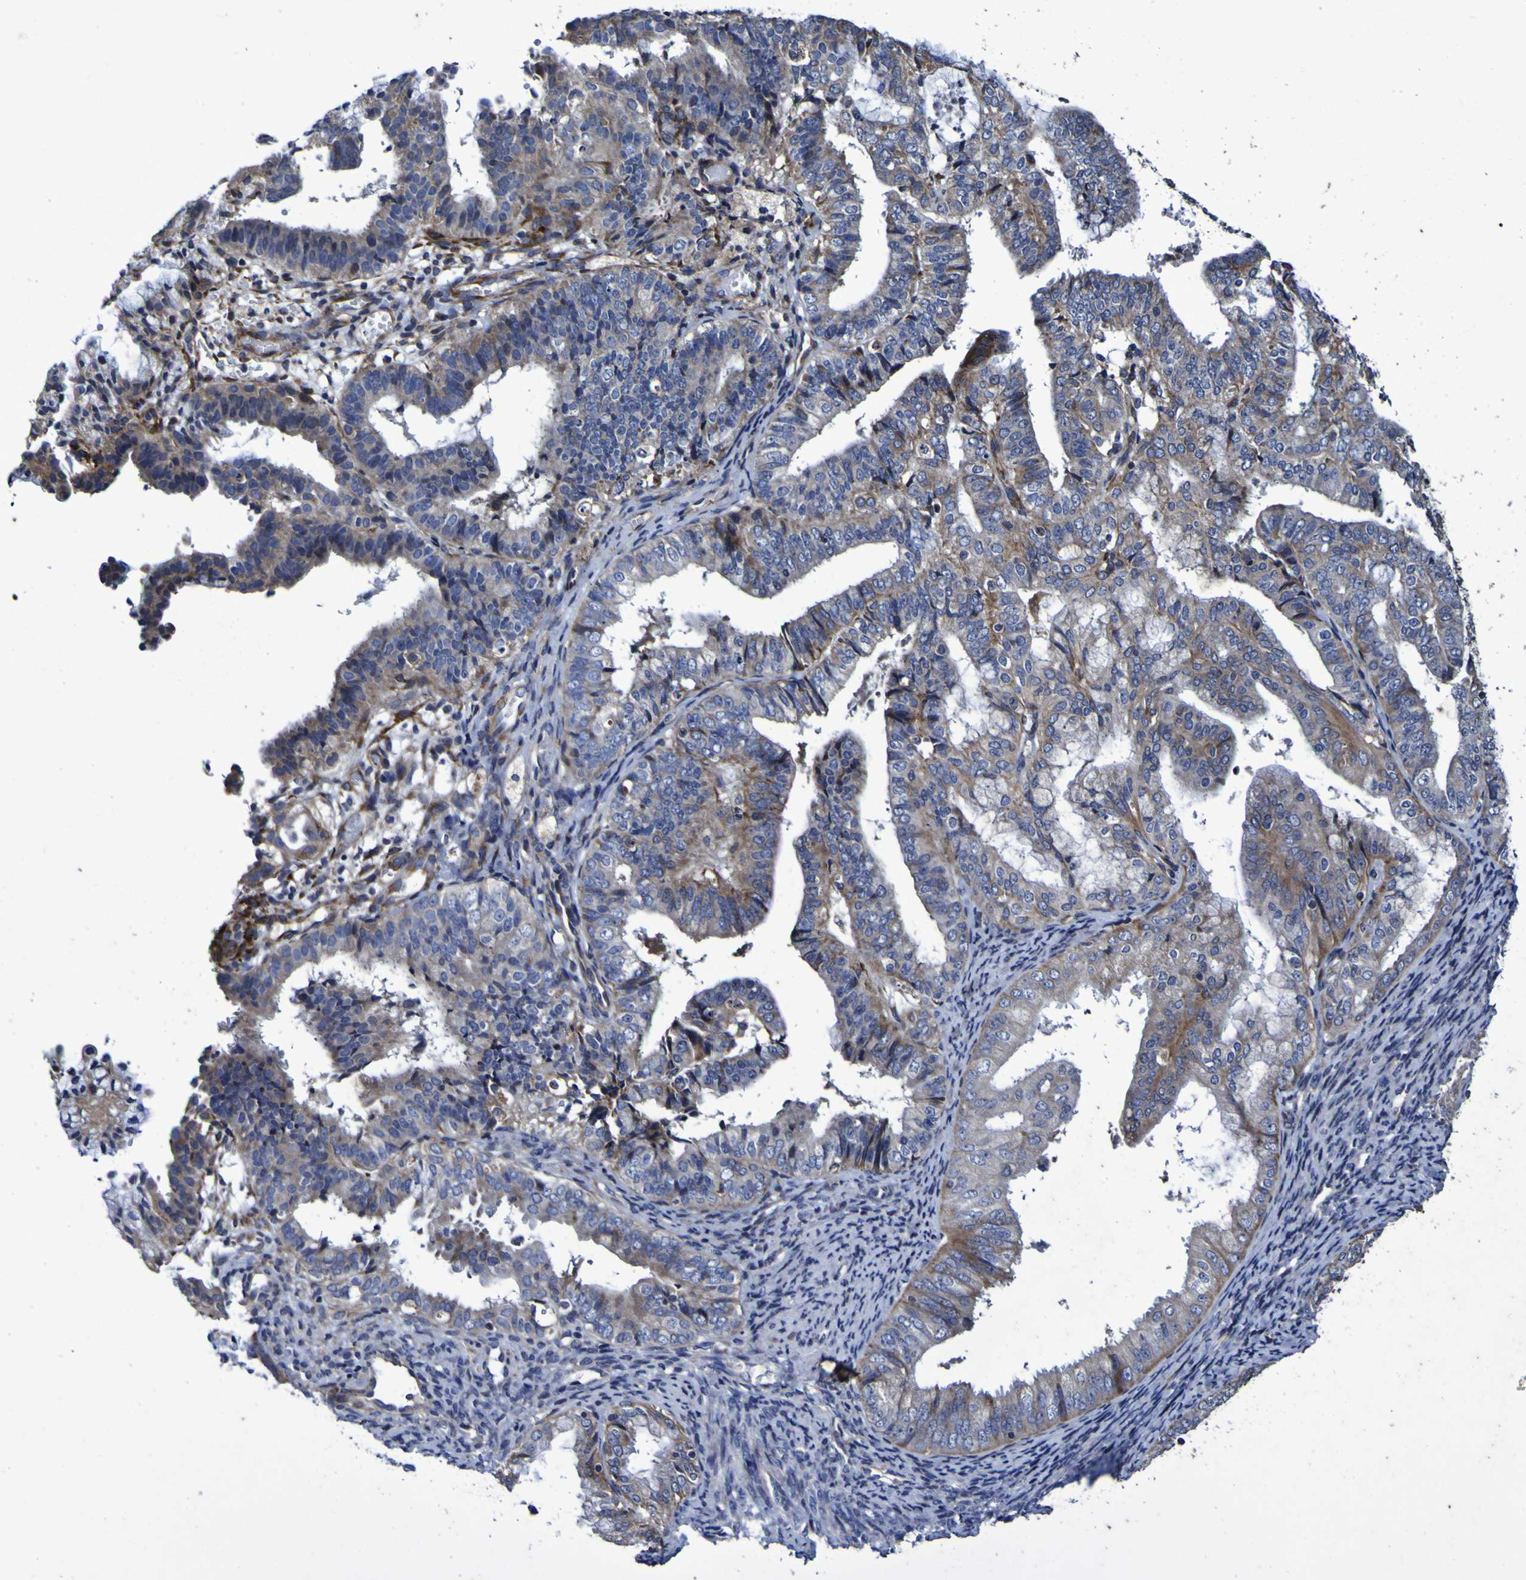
{"staining": {"intensity": "moderate", "quantity": "25%-75%", "location": "cytoplasmic/membranous"}, "tissue": "endometrial cancer", "cell_type": "Tumor cells", "image_type": "cancer", "snomed": [{"axis": "morphology", "description": "Adenocarcinoma, NOS"}, {"axis": "topography", "description": "Endometrium"}], "caption": "This is a photomicrograph of immunohistochemistry (IHC) staining of endometrial cancer, which shows moderate positivity in the cytoplasmic/membranous of tumor cells.", "gene": "P3H1", "patient": {"sex": "female", "age": 63}}